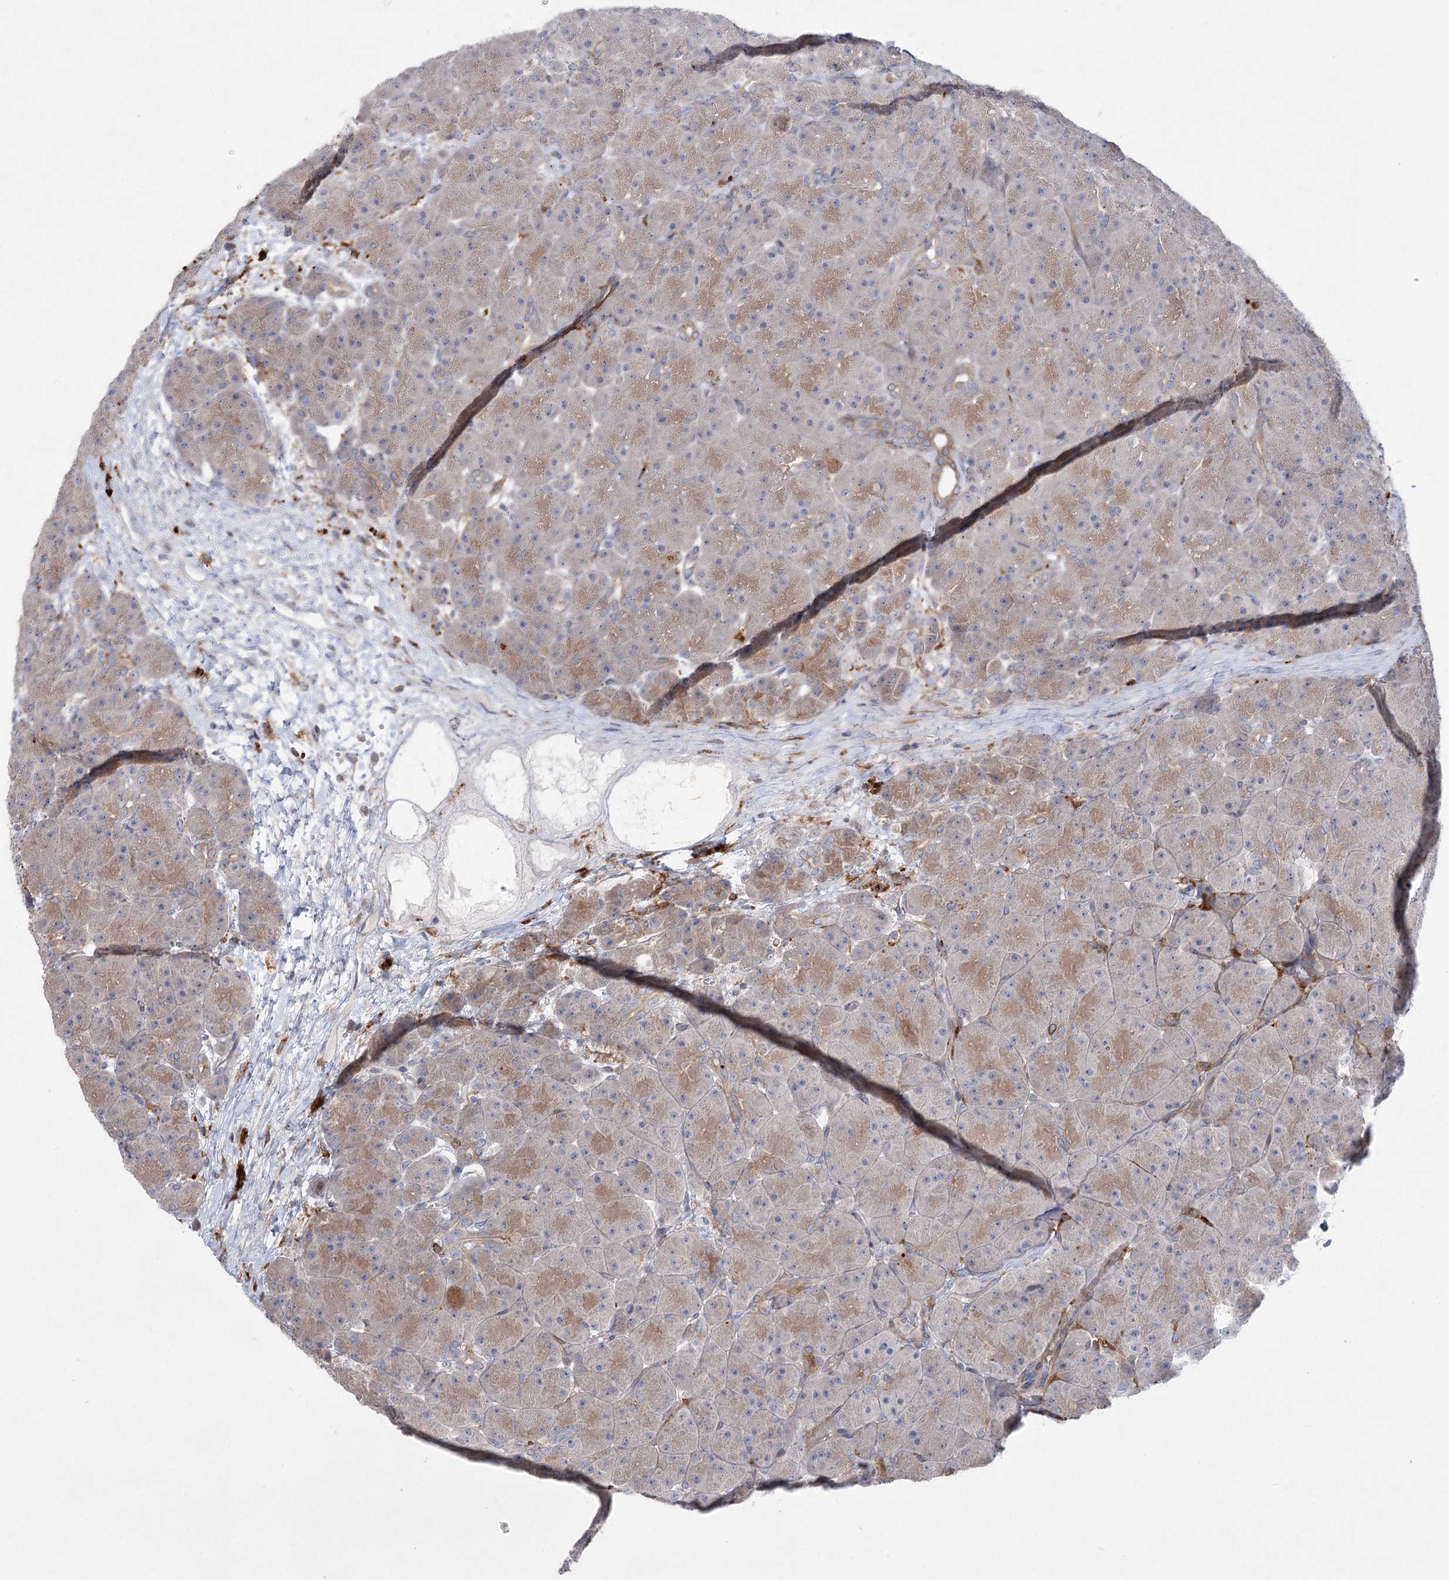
{"staining": {"intensity": "weak", "quantity": "25%-75%", "location": "cytoplasmic/membranous"}, "tissue": "pancreas", "cell_type": "Exocrine glandular cells", "image_type": "normal", "snomed": [{"axis": "morphology", "description": "Normal tissue, NOS"}, {"axis": "topography", "description": "Pancreas"}], "caption": "An IHC photomicrograph of benign tissue is shown. Protein staining in brown labels weak cytoplasmic/membranous positivity in pancreas within exocrine glandular cells.", "gene": "SCN11A", "patient": {"sex": "male", "age": 66}}